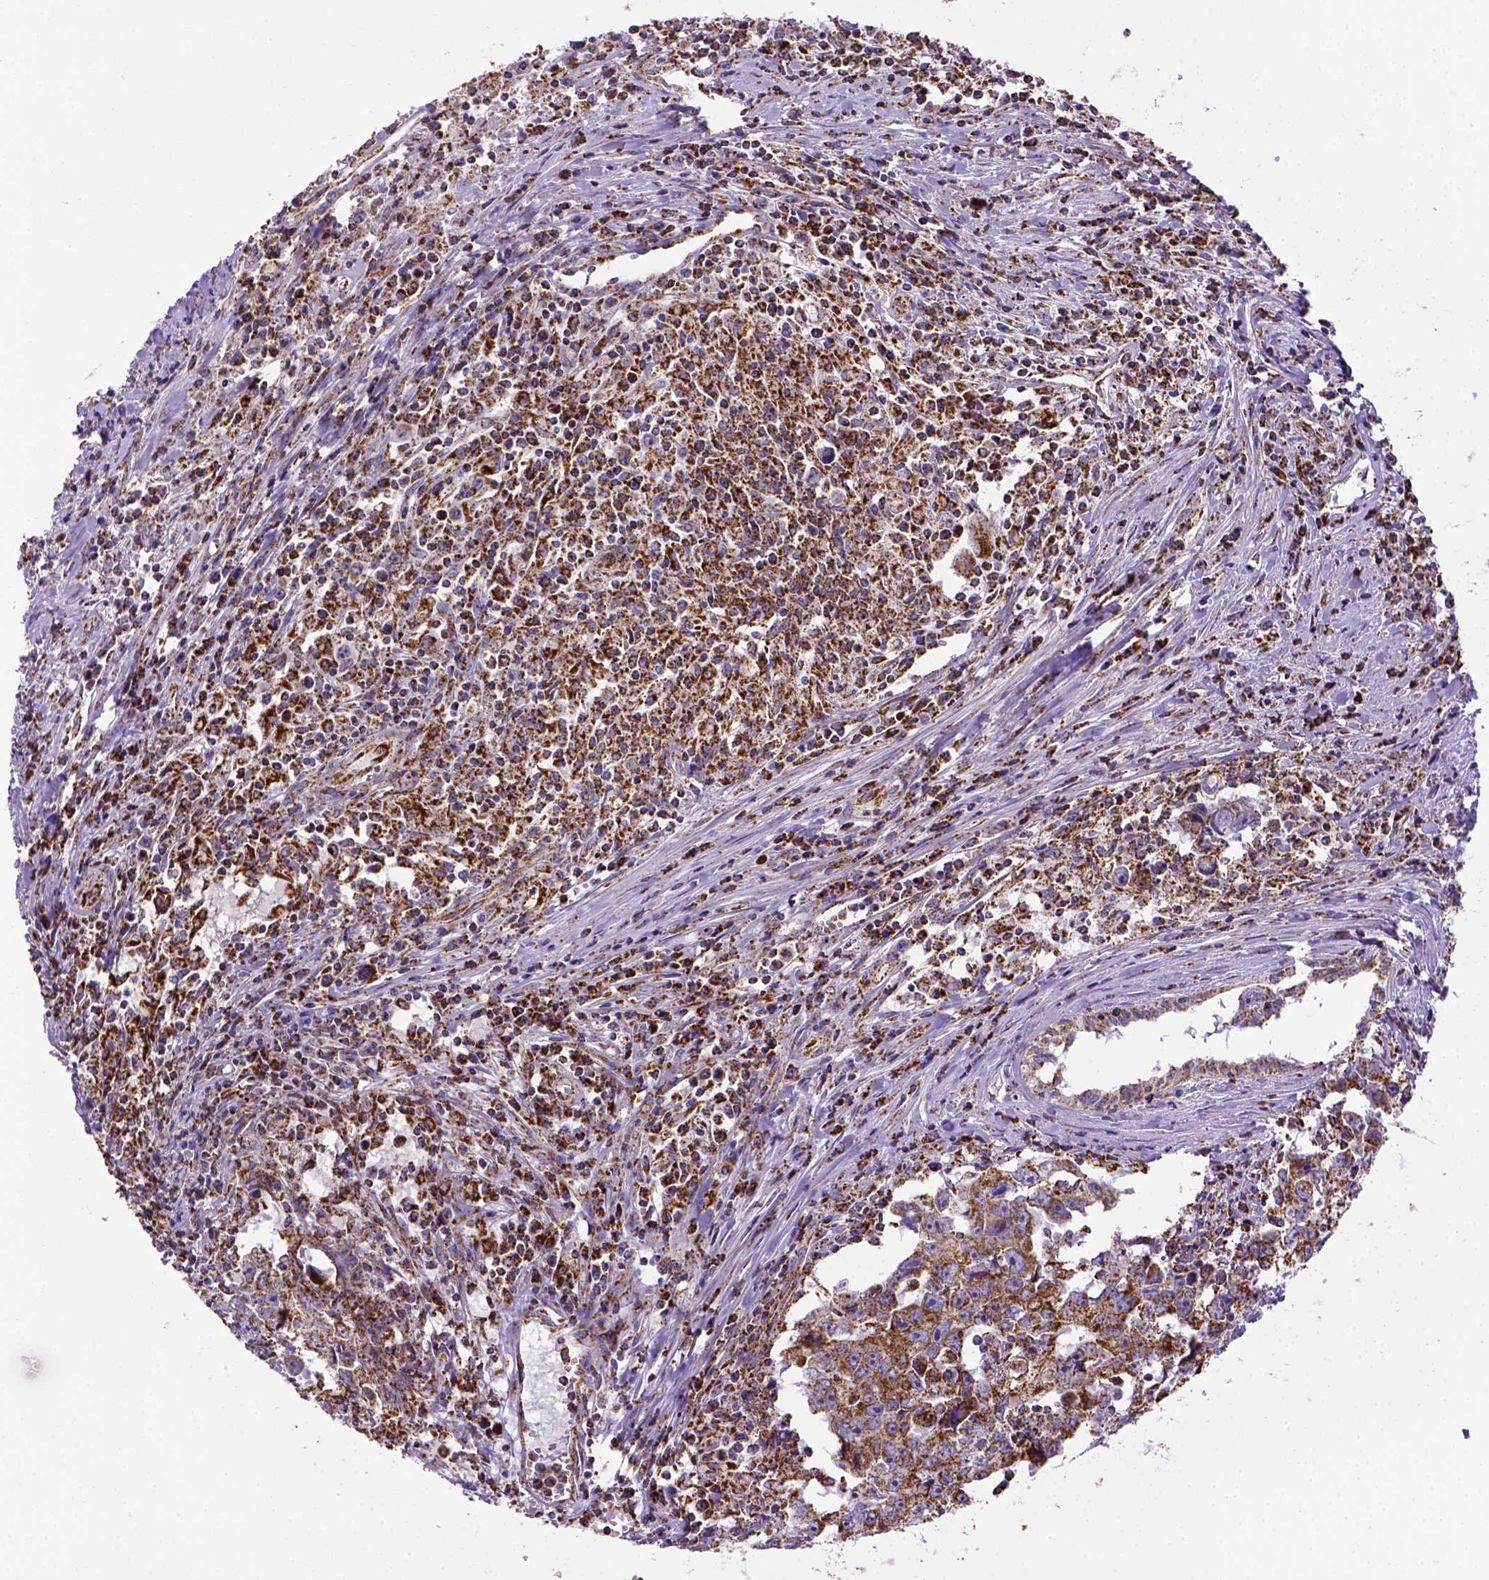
{"staining": {"intensity": "moderate", "quantity": ">75%", "location": "cytoplasmic/membranous"}, "tissue": "testis cancer", "cell_type": "Tumor cells", "image_type": "cancer", "snomed": [{"axis": "morphology", "description": "Carcinoma, Embryonal, NOS"}, {"axis": "topography", "description": "Testis"}], "caption": "Protein staining exhibits moderate cytoplasmic/membranous staining in about >75% of tumor cells in testis embryonal carcinoma.", "gene": "MT-CO1", "patient": {"sex": "male", "age": 22}}